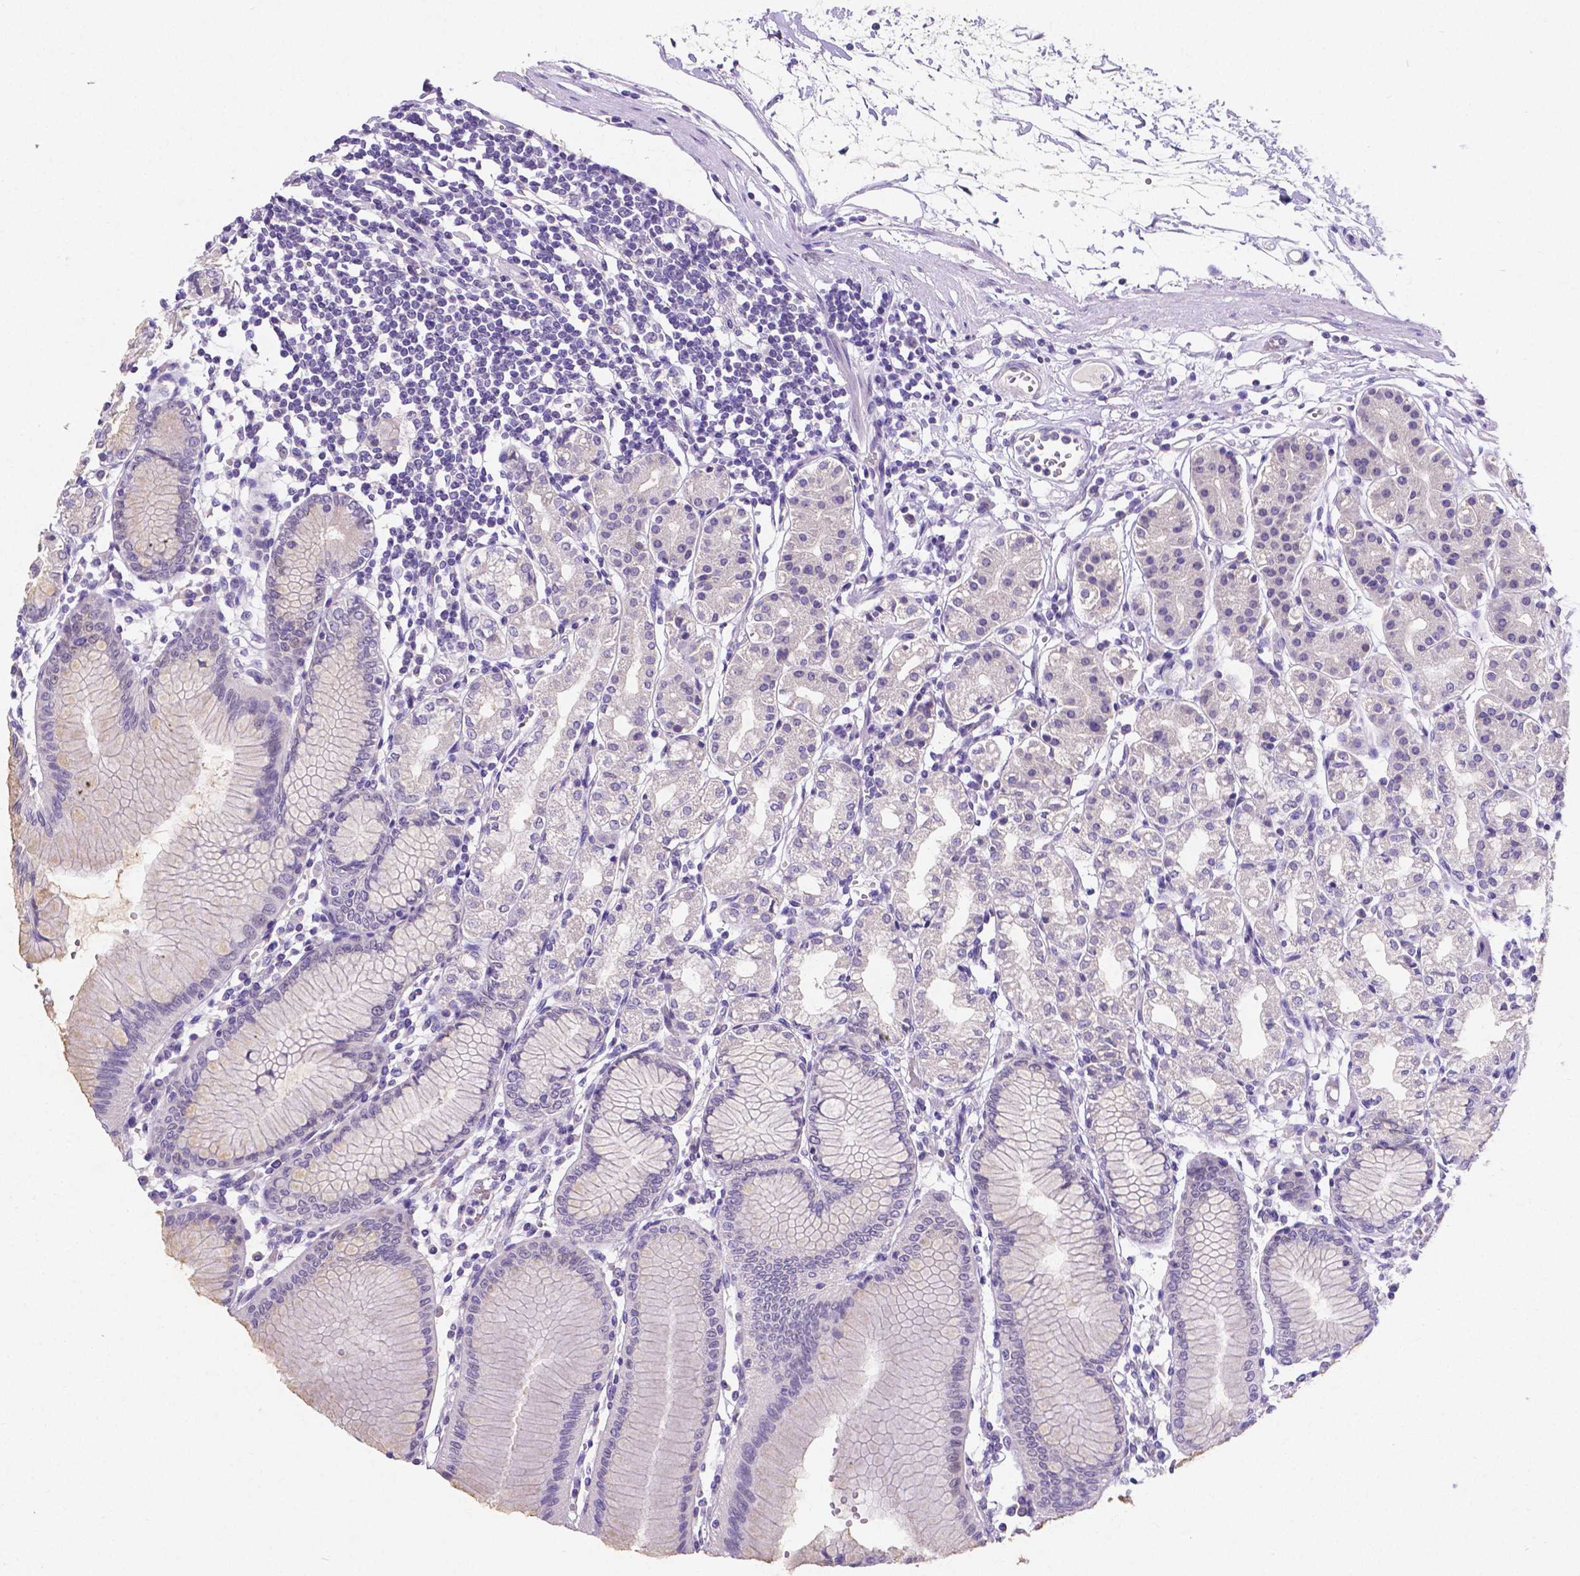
{"staining": {"intensity": "negative", "quantity": "none", "location": "none"}, "tissue": "stomach", "cell_type": "Glandular cells", "image_type": "normal", "snomed": [{"axis": "morphology", "description": "Normal tissue, NOS"}, {"axis": "topography", "description": "Skeletal muscle"}, {"axis": "topography", "description": "Stomach"}], "caption": "Immunohistochemistry (IHC) histopathology image of unremarkable human stomach stained for a protein (brown), which shows no expression in glandular cells.", "gene": "SATB2", "patient": {"sex": "female", "age": 57}}